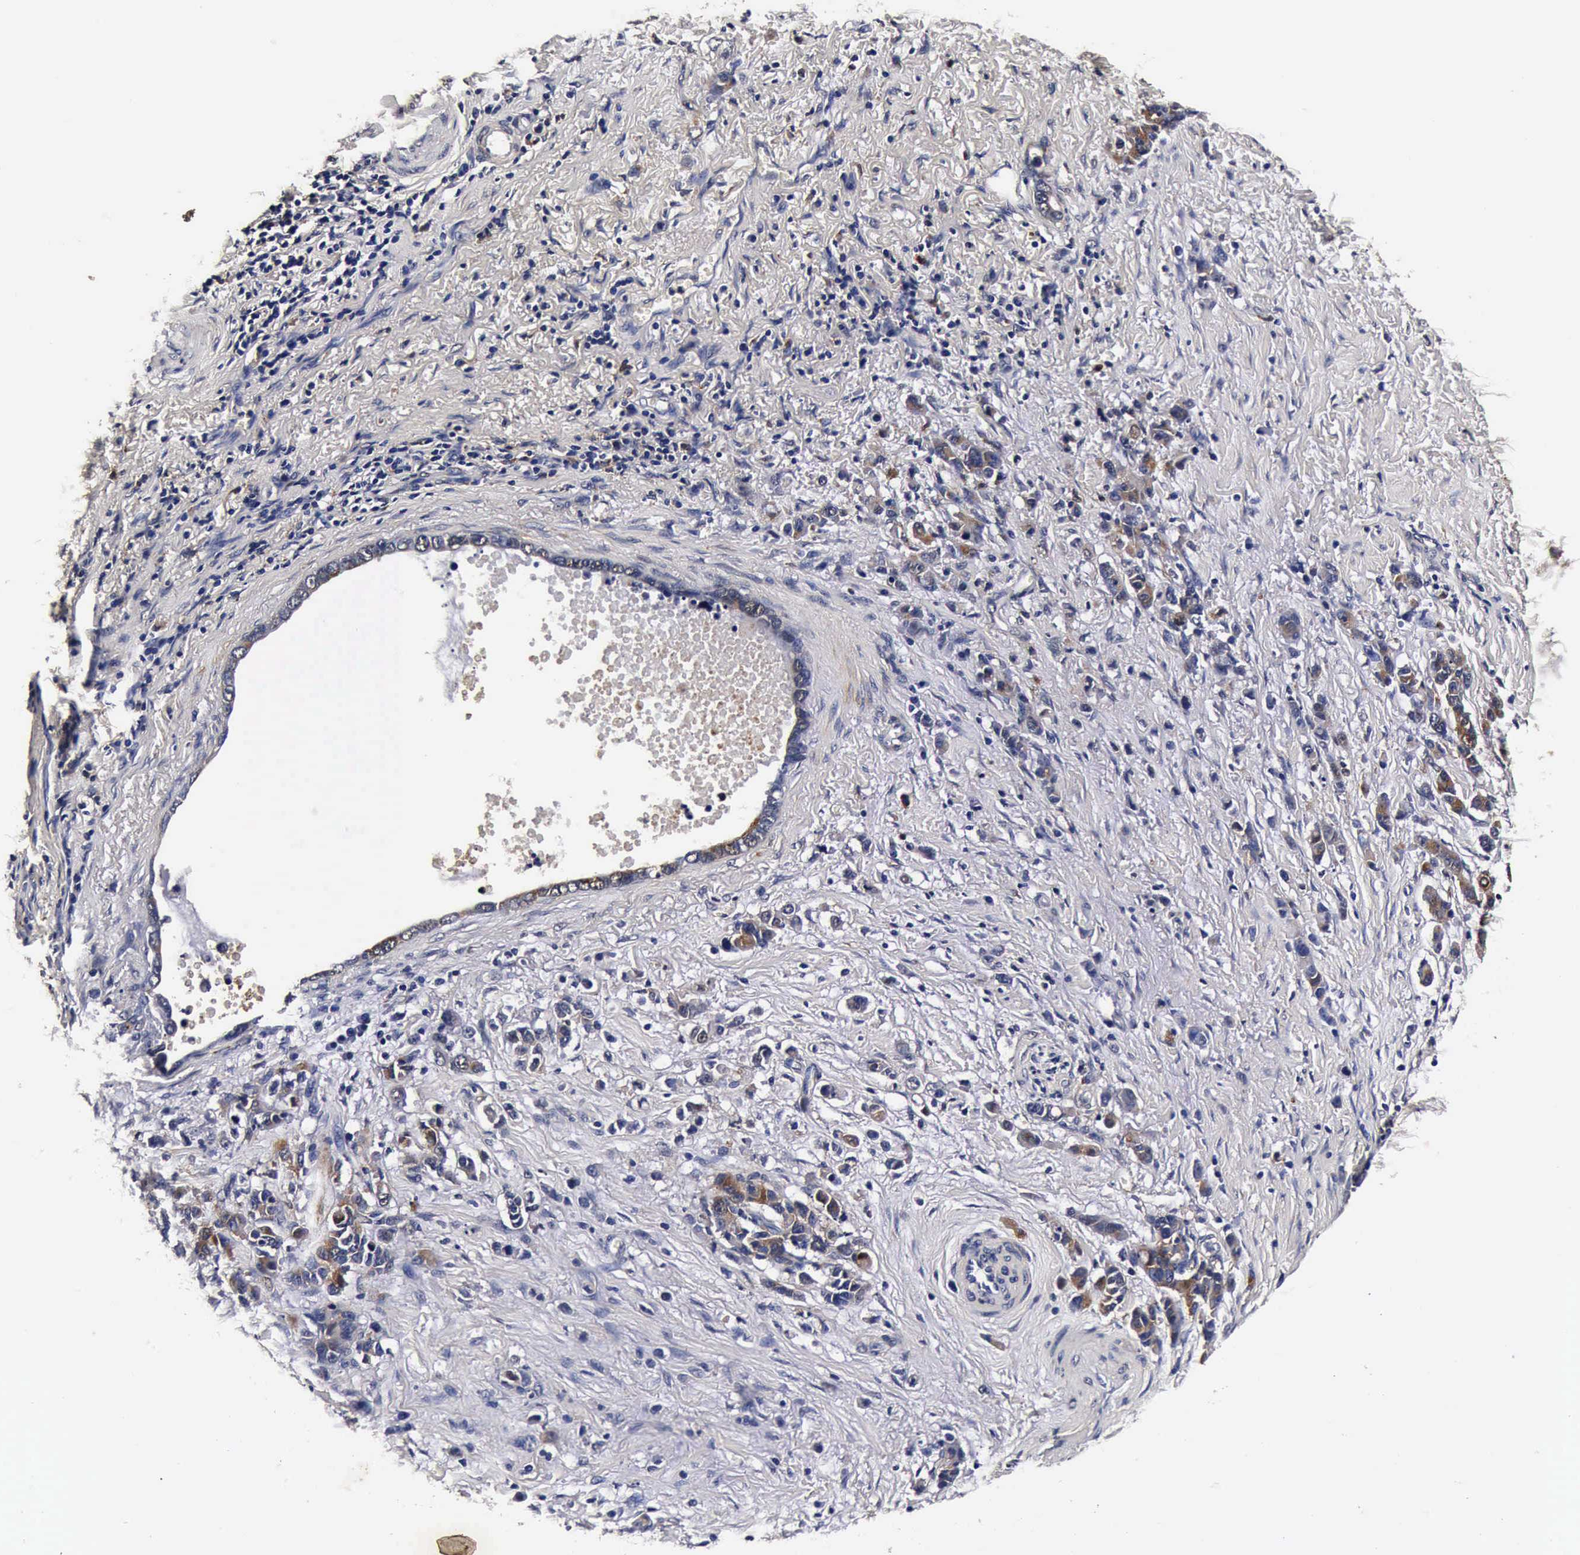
{"staining": {"intensity": "moderate", "quantity": "25%-75%", "location": "cytoplasmic/membranous"}, "tissue": "stomach cancer", "cell_type": "Tumor cells", "image_type": "cancer", "snomed": [{"axis": "morphology", "description": "Adenocarcinoma, NOS"}, {"axis": "topography", "description": "Stomach"}], "caption": "Immunohistochemical staining of human adenocarcinoma (stomach) shows medium levels of moderate cytoplasmic/membranous staining in approximately 25%-75% of tumor cells.", "gene": "CST3", "patient": {"sex": "male", "age": 78}}